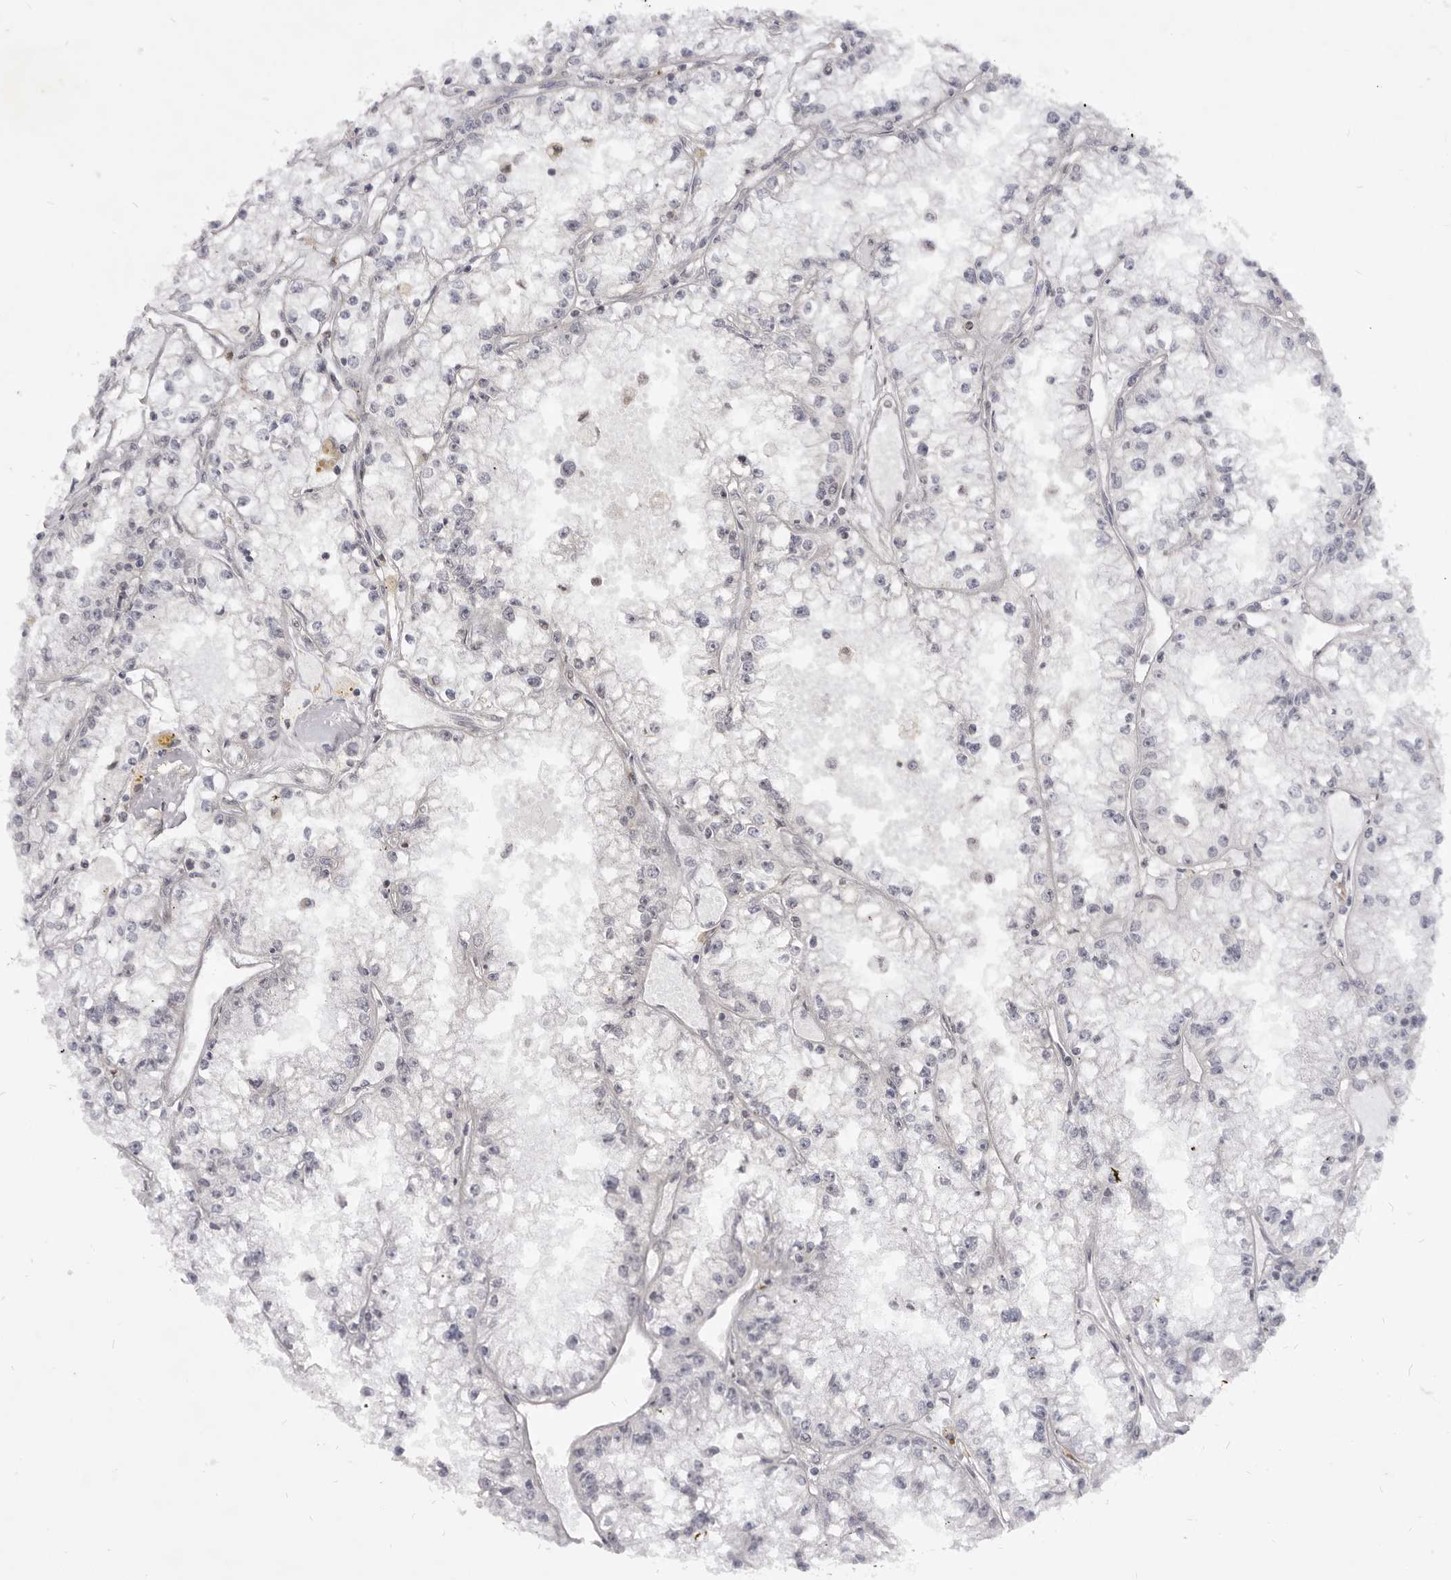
{"staining": {"intensity": "negative", "quantity": "none", "location": "none"}, "tissue": "renal cancer", "cell_type": "Tumor cells", "image_type": "cancer", "snomed": [{"axis": "morphology", "description": "Adenocarcinoma, NOS"}, {"axis": "topography", "description": "Kidney"}], "caption": "Immunohistochemistry (IHC) photomicrograph of neoplastic tissue: renal cancer stained with DAB exhibits no significant protein staining in tumor cells.", "gene": "THUMPD1", "patient": {"sex": "male", "age": 56}}